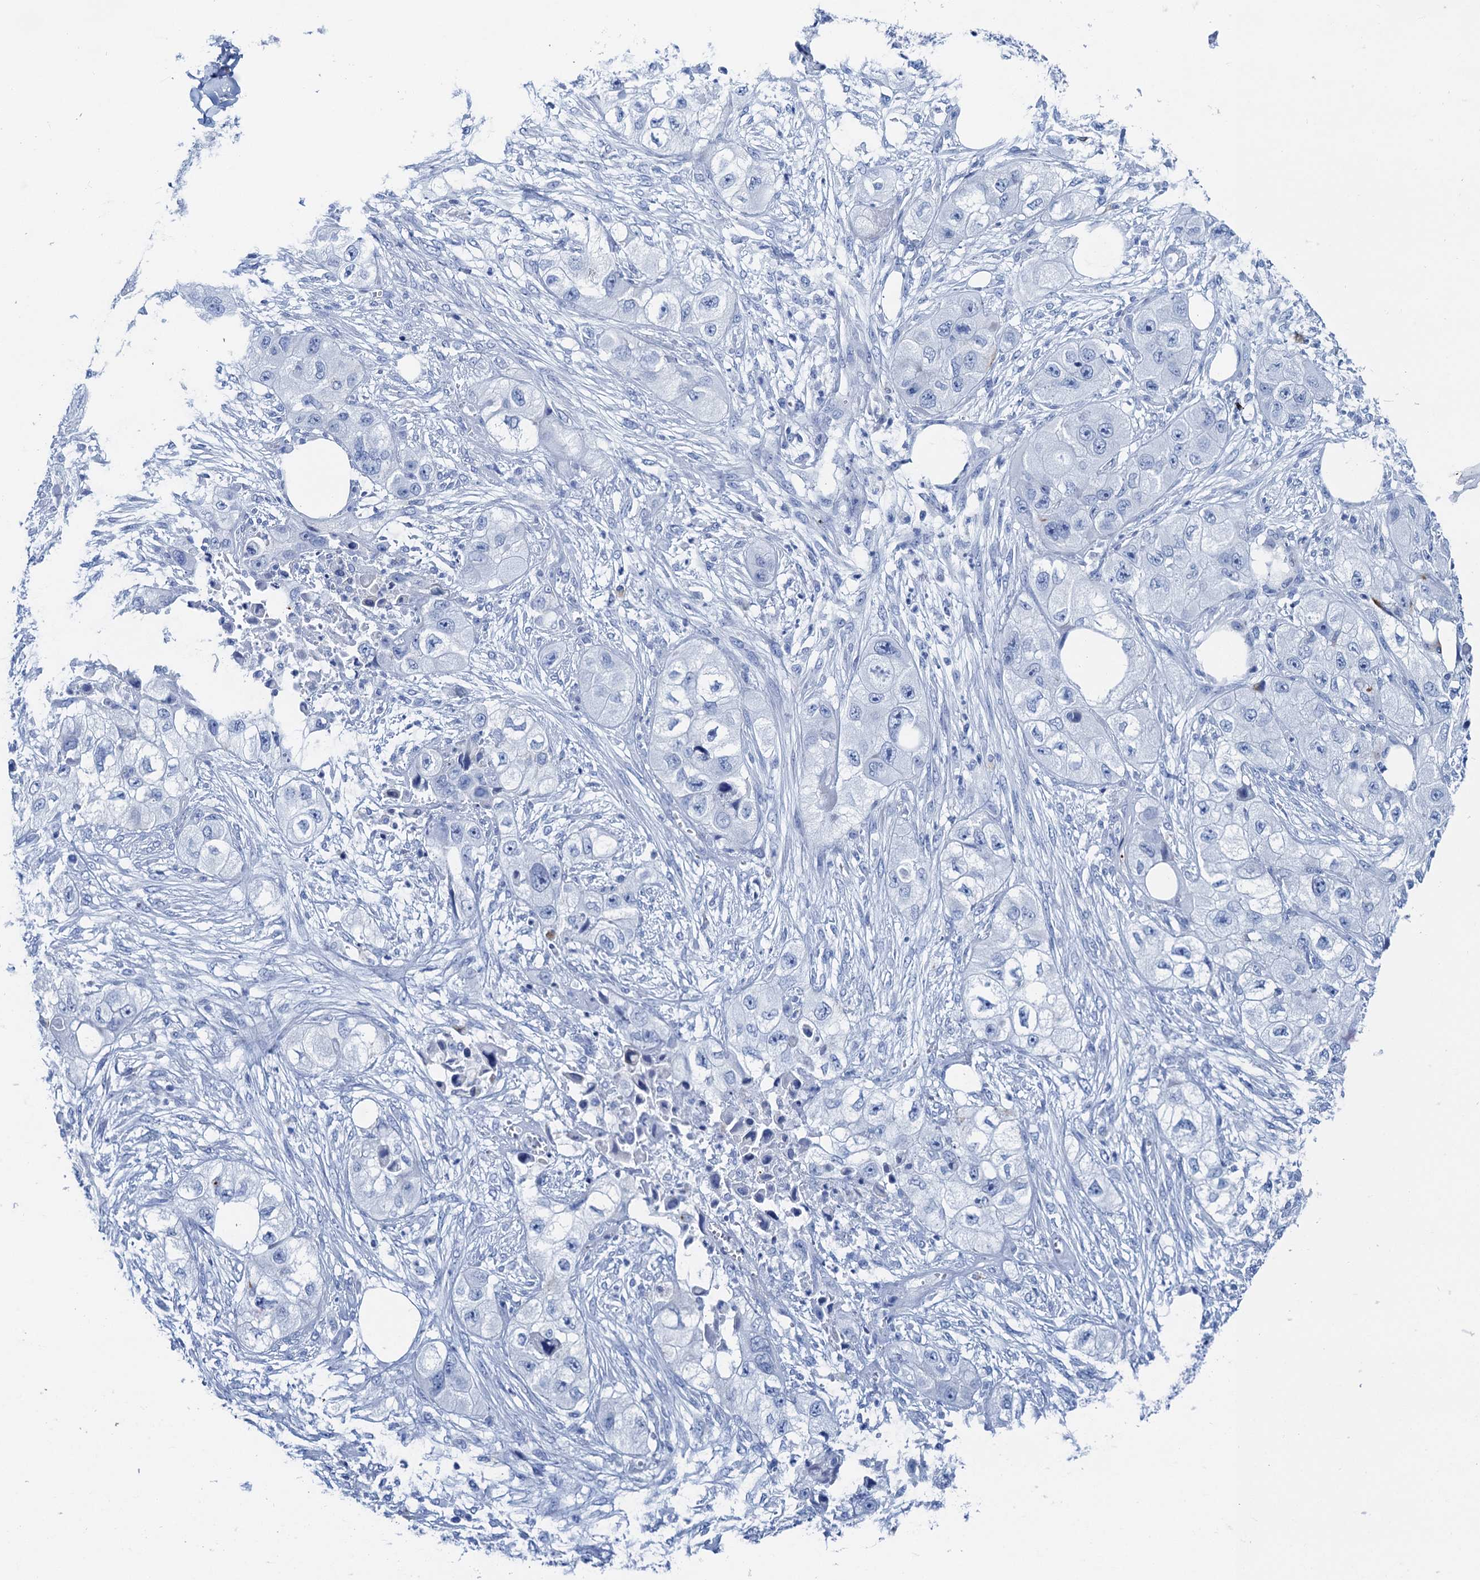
{"staining": {"intensity": "negative", "quantity": "none", "location": "none"}, "tissue": "skin cancer", "cell_type": "Tumor cells", "image_type": "cancer", "snomed": [{"axis": "morphology", "description": "Squamous cell carcinoma, NOS"}, {"axis": "topography", "description": "Skin"}, {"axis": "topography", "description": "Subcutis"}], "caption": "Tumor cells are negative for brown protein staining in skin cancer (squamous cell carcinoma).", "gene": "NLRP10", "patient": {"sex": "male", "age": 73}}